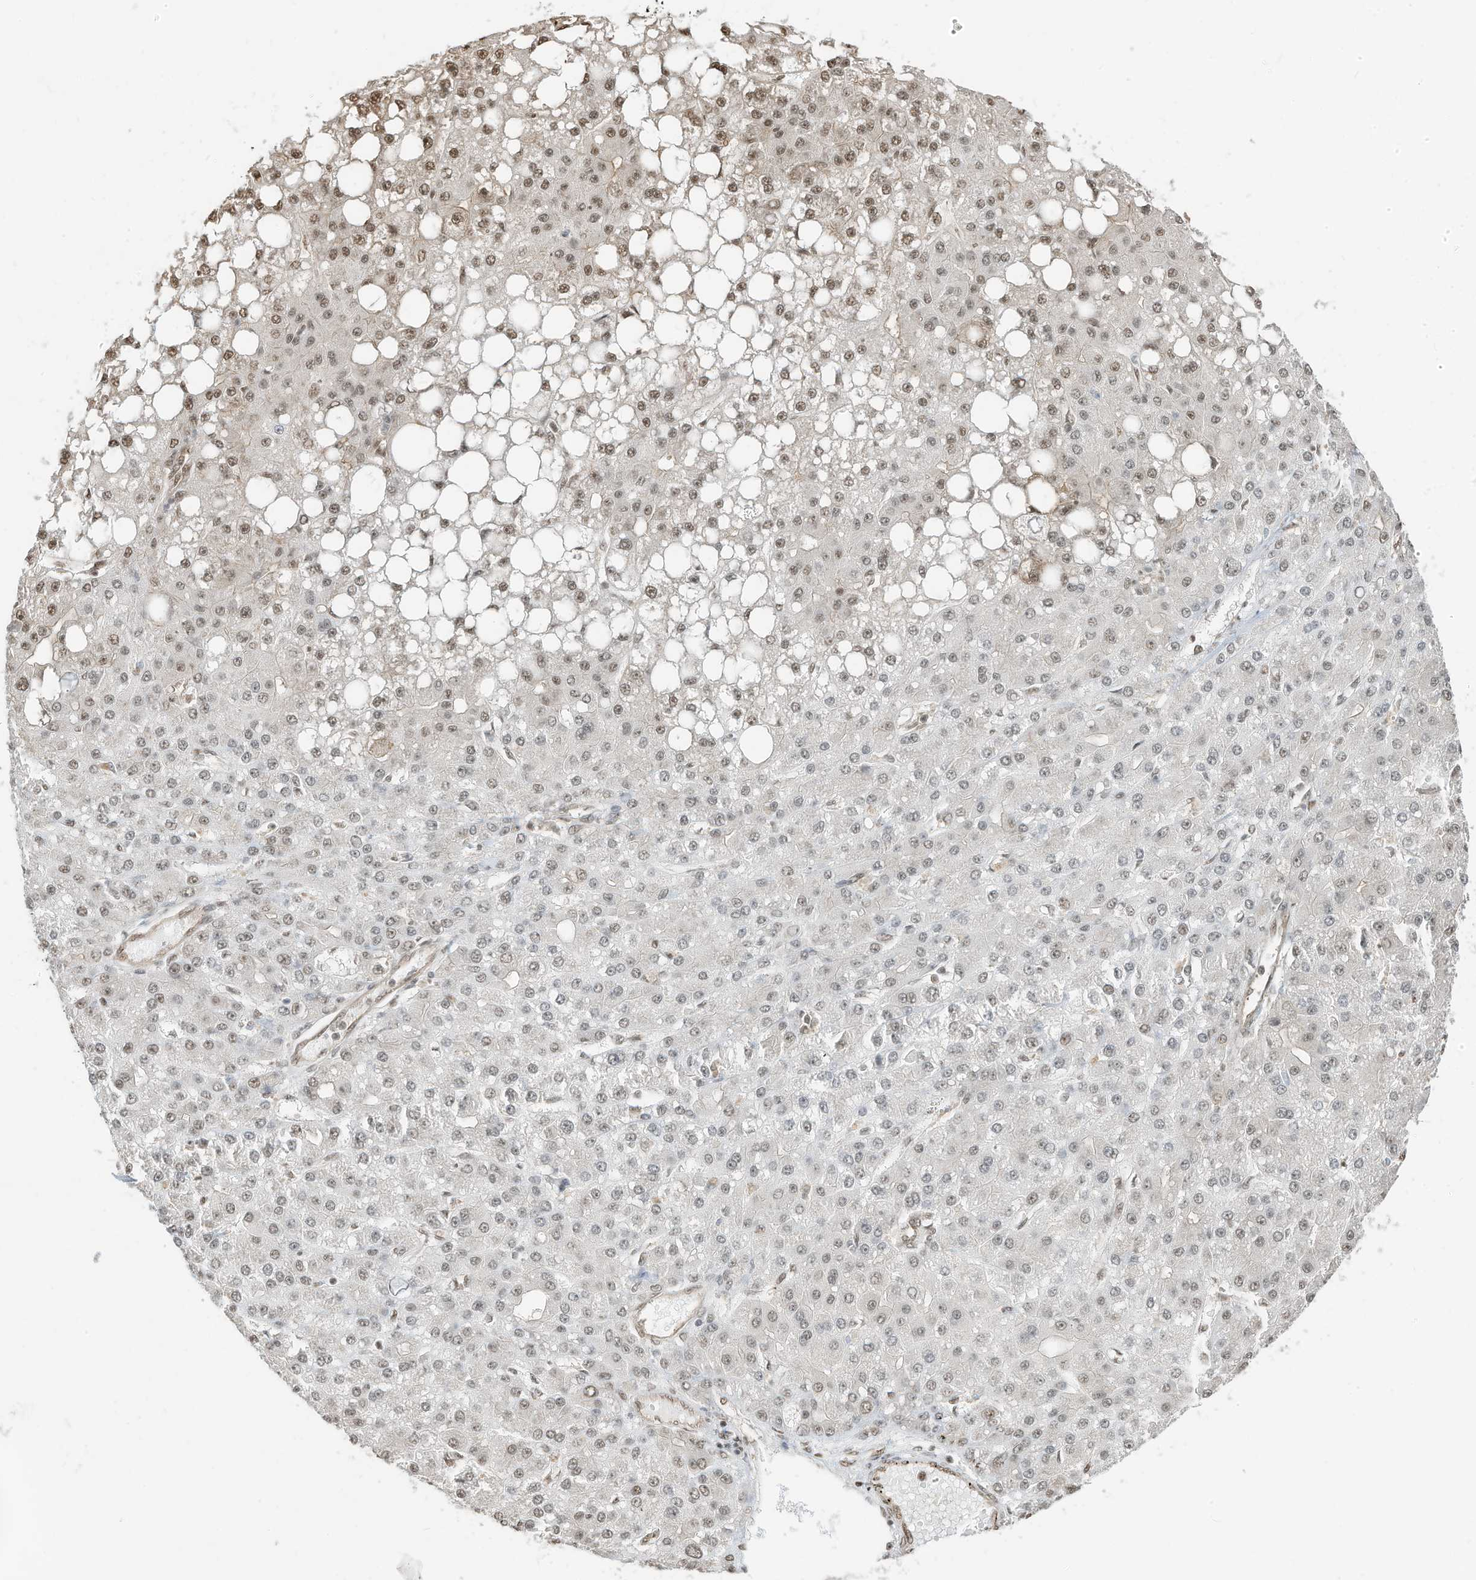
{"staining": {"intensity": "weak", "quantity": "25%-75%", "location": "nuclear"}, "tissue": "liver cancer", "cell_type": "Tumor cells", "image_type": "cancer", "snomed": [{"axis": "morphology", "description": "Carcinoma, Hepatocellular, NOS"}, {"axis": "topography", "description": "Liver"}], "caption": "Tumor cells show weak nuclear positivity in about 25%-75% of cells in hepatocellular carcinoma (liver).", "gene": "ZNF195", "patient": {"sex": "male", "age": 67}}